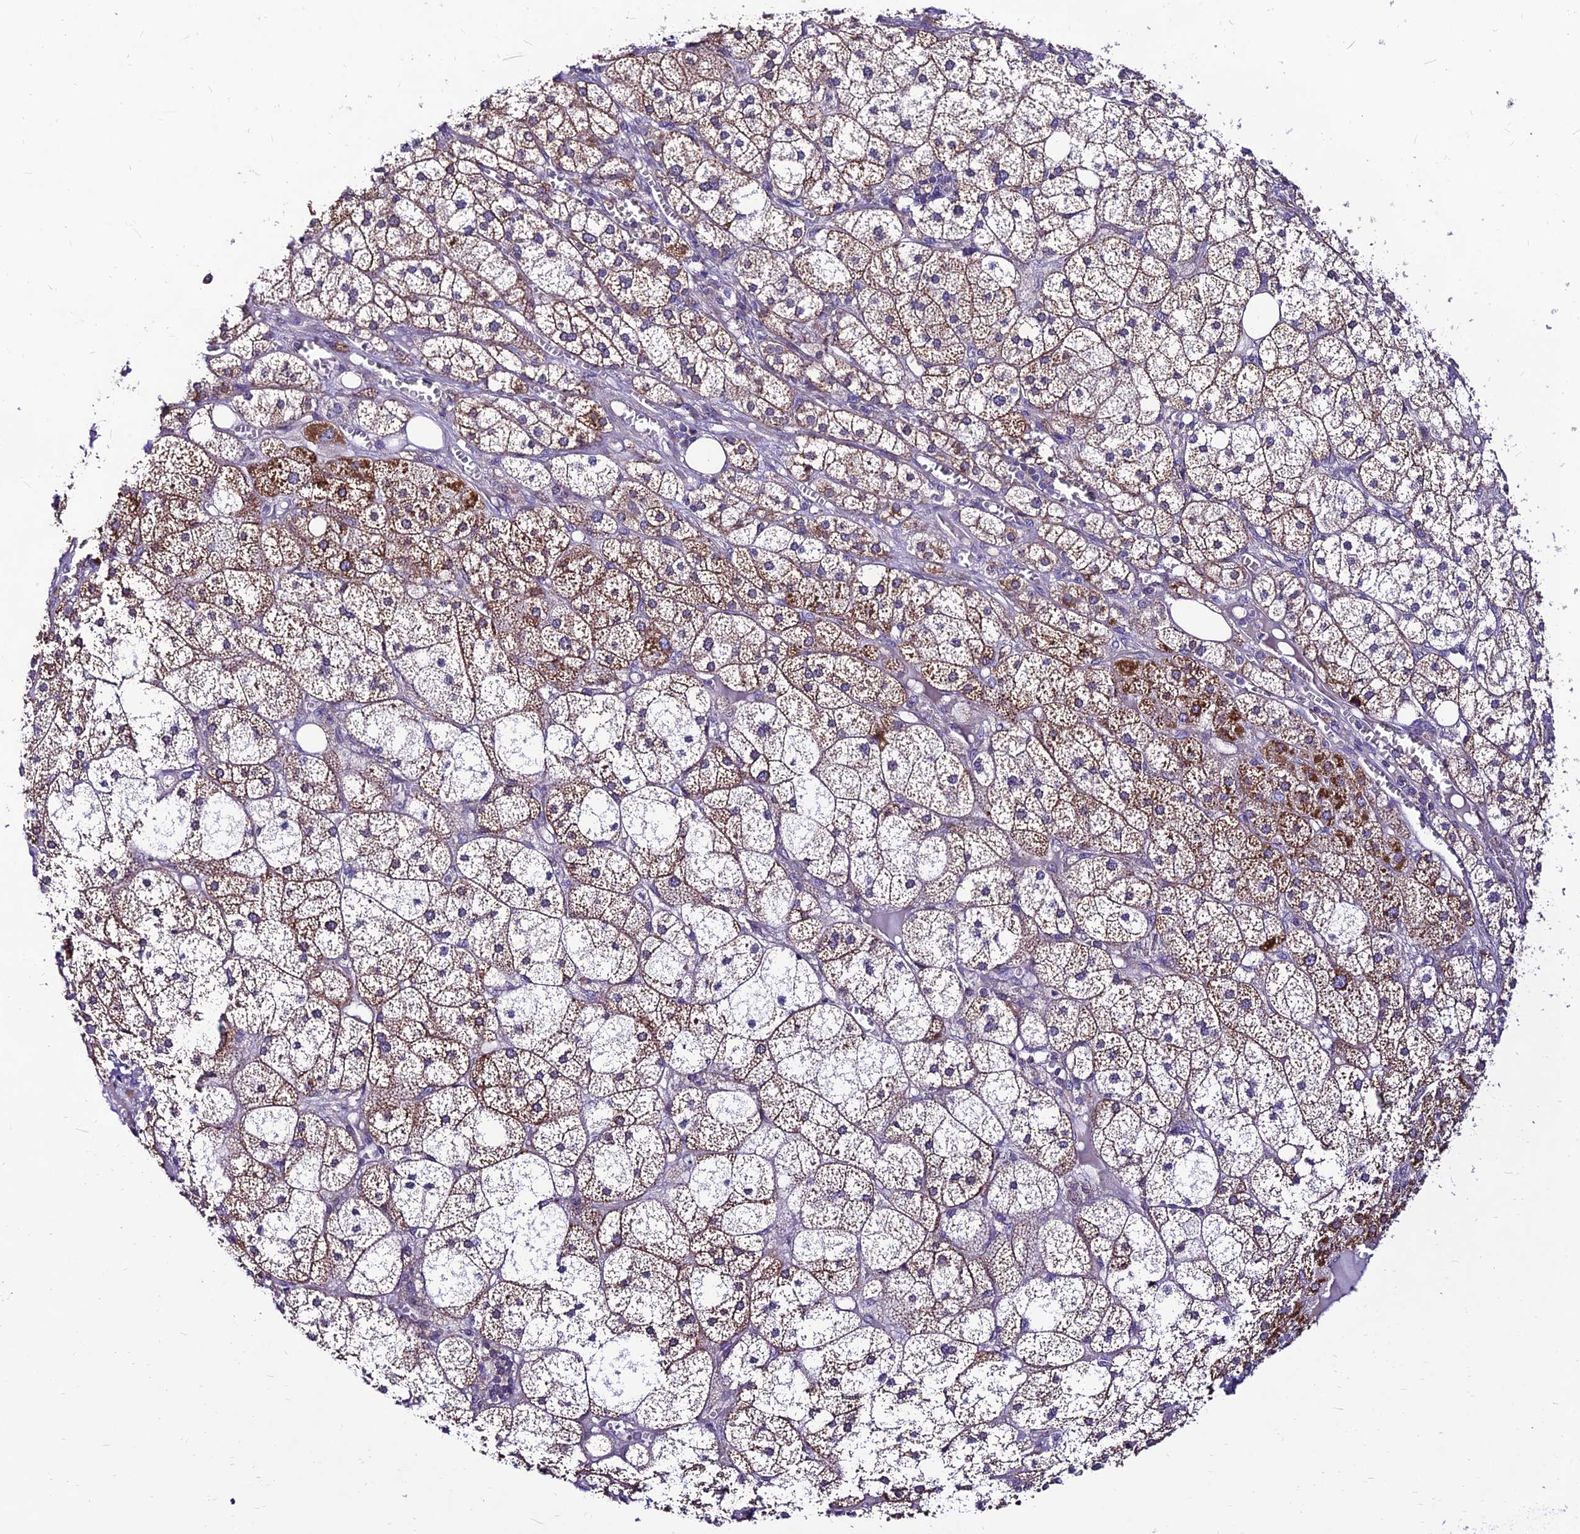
{"staining": {"intensity": "moderate", "quantity": ">75%", "location": "cytoplasmic/membranous"}, "tissue": "adrenal gland", "cell_type": "Glandular cells", "image_type": "normal", "snomed": [{"axis": "morphology", "description": "Normal tissue, NOS"}, {"axis": "topography", "description": "Adrenal gland"}], "caption": "This micrograph exhibits immunohistochemistry (IHC) staining of unremarkable human adrenal gland, with medium moderate cytoplasmic/membranous staining in approximately >75% of glandular cells.", "gene": "C6orf132", "patient": {"sex": "female", "age": 61}}